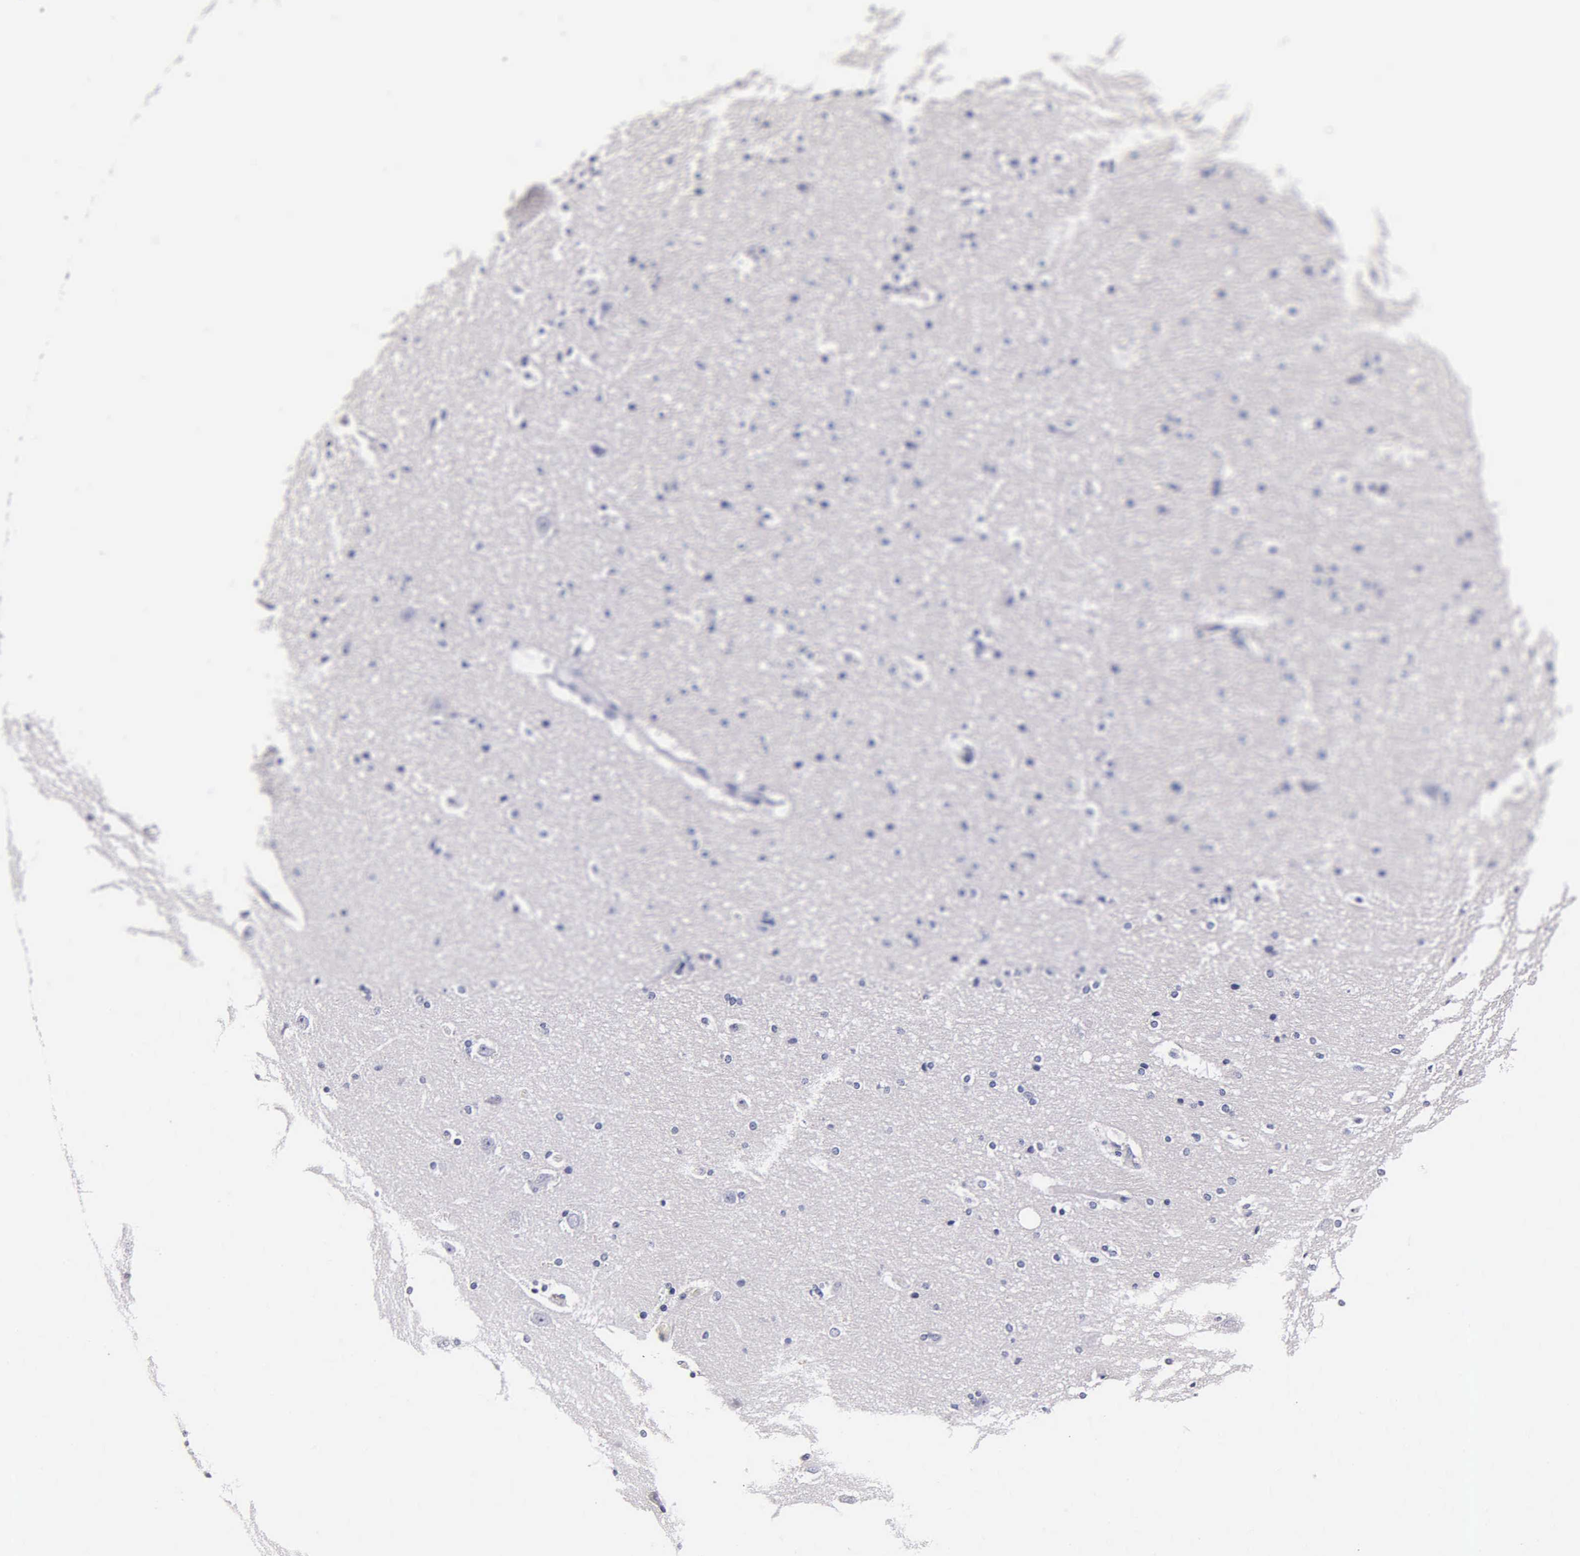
{"staining": {"intensity": "negative", "quantity": "none", "location": "none"}, "tissue": "hippocampus", "cell_type": "Glial cells", "image_type": "normal", "snomed": [{"axis": "morphology", "description": "Normal tissue, NOS"}, {"axis": "topography", "description": "Hippocampus"}], "caption": "The histopathology image demonstrates no staining of glial cells in unremarkable hippocampus. (DAB immunohistochemistry, high magnification).", "gene": "MB", "patient": {"sex": "female", "age": 19}}